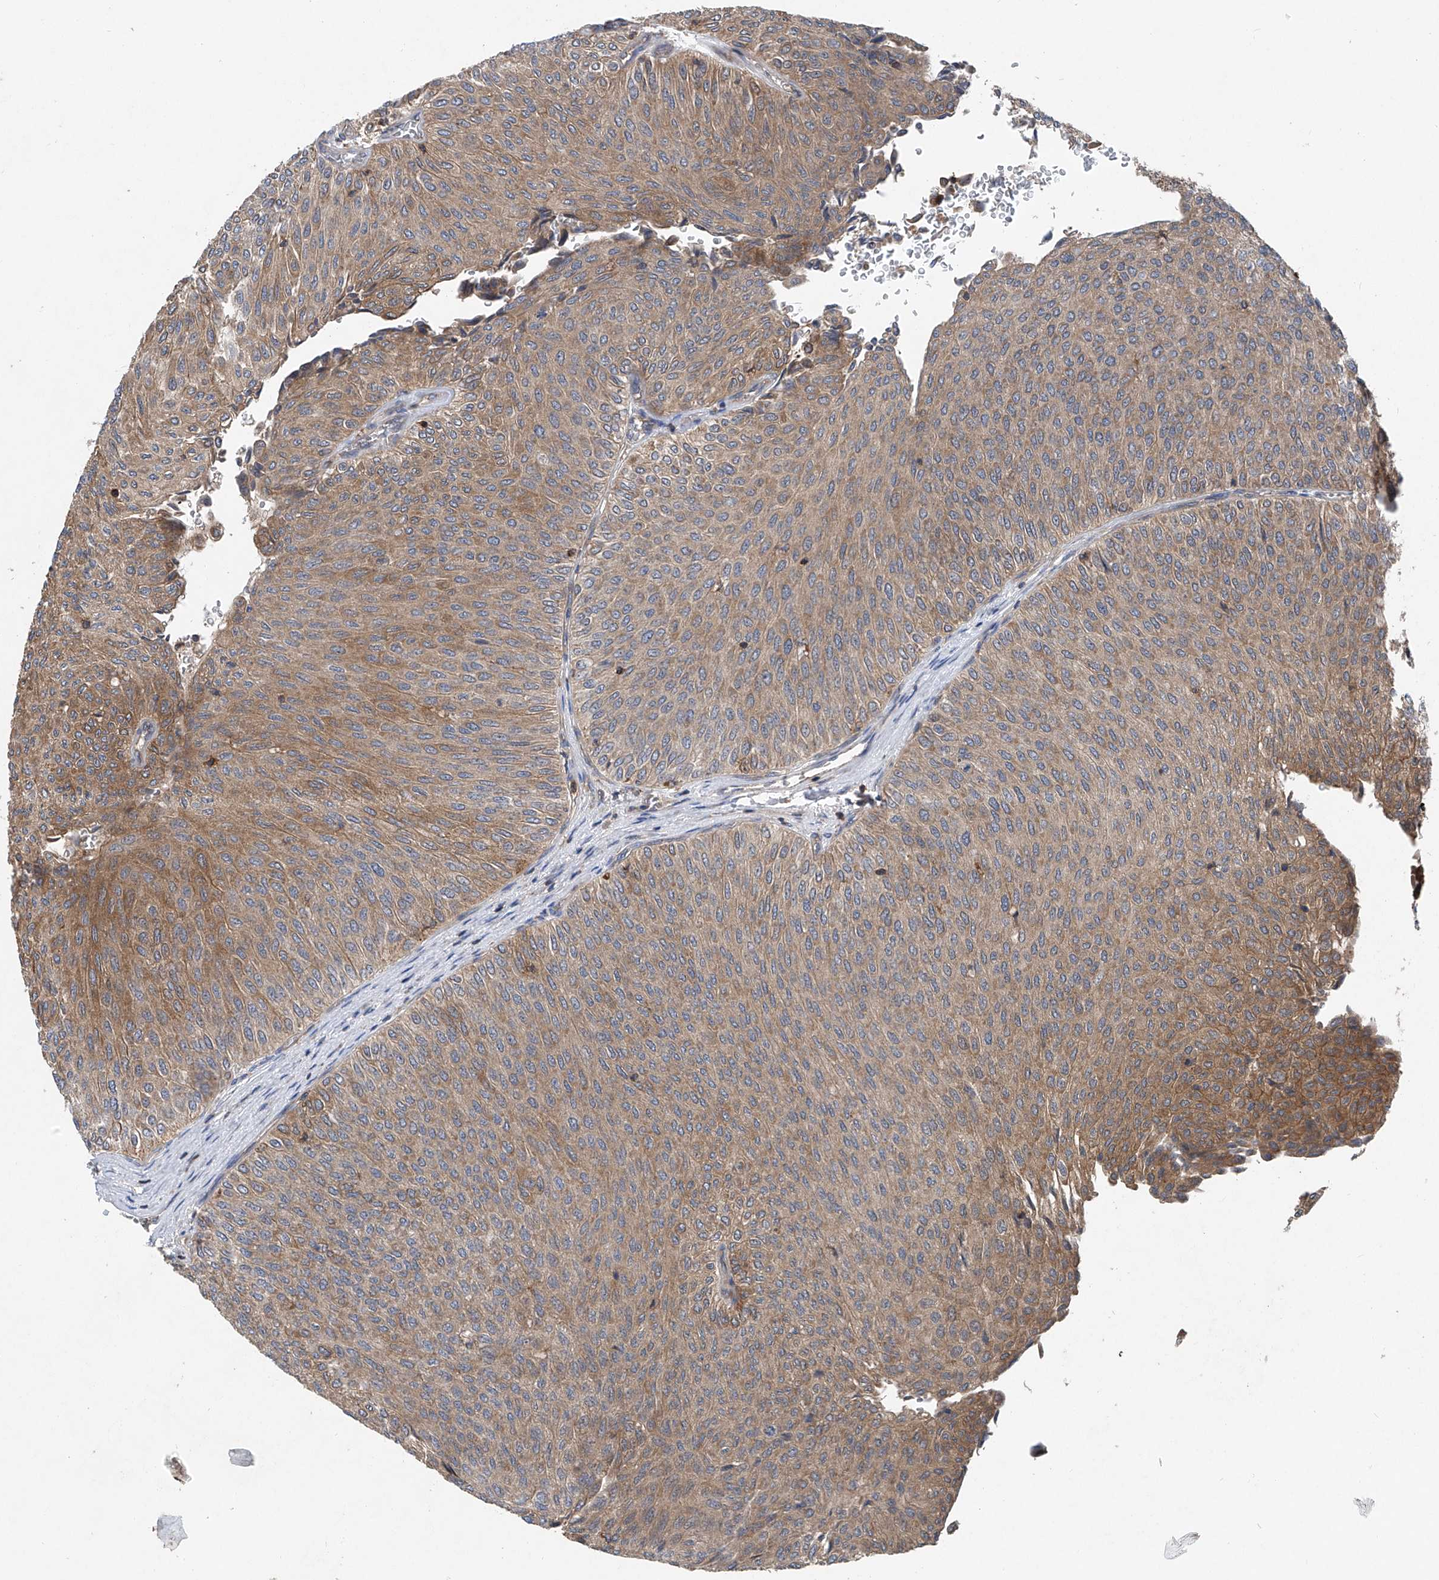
{"staining": {"intensity": "moderate", "quantity": ">75%", "location": "cytoplasmic/membranous"}, "tissue": "urothelial cancer", "cell_type": "Tumor cells", "image_type": "cancer", "snomed": [{"axis": "morphology", "description": "Urothelial carcinoma, Low grade"}, {"axis": "topography", "description": "Urinary bladder"}], "caption": "Human urothelial cancer stained with a protein marker reveals moderate staining in tumor cells.", "gene": "TRIM38", "patient": {"sex": "male", "age": 78}}